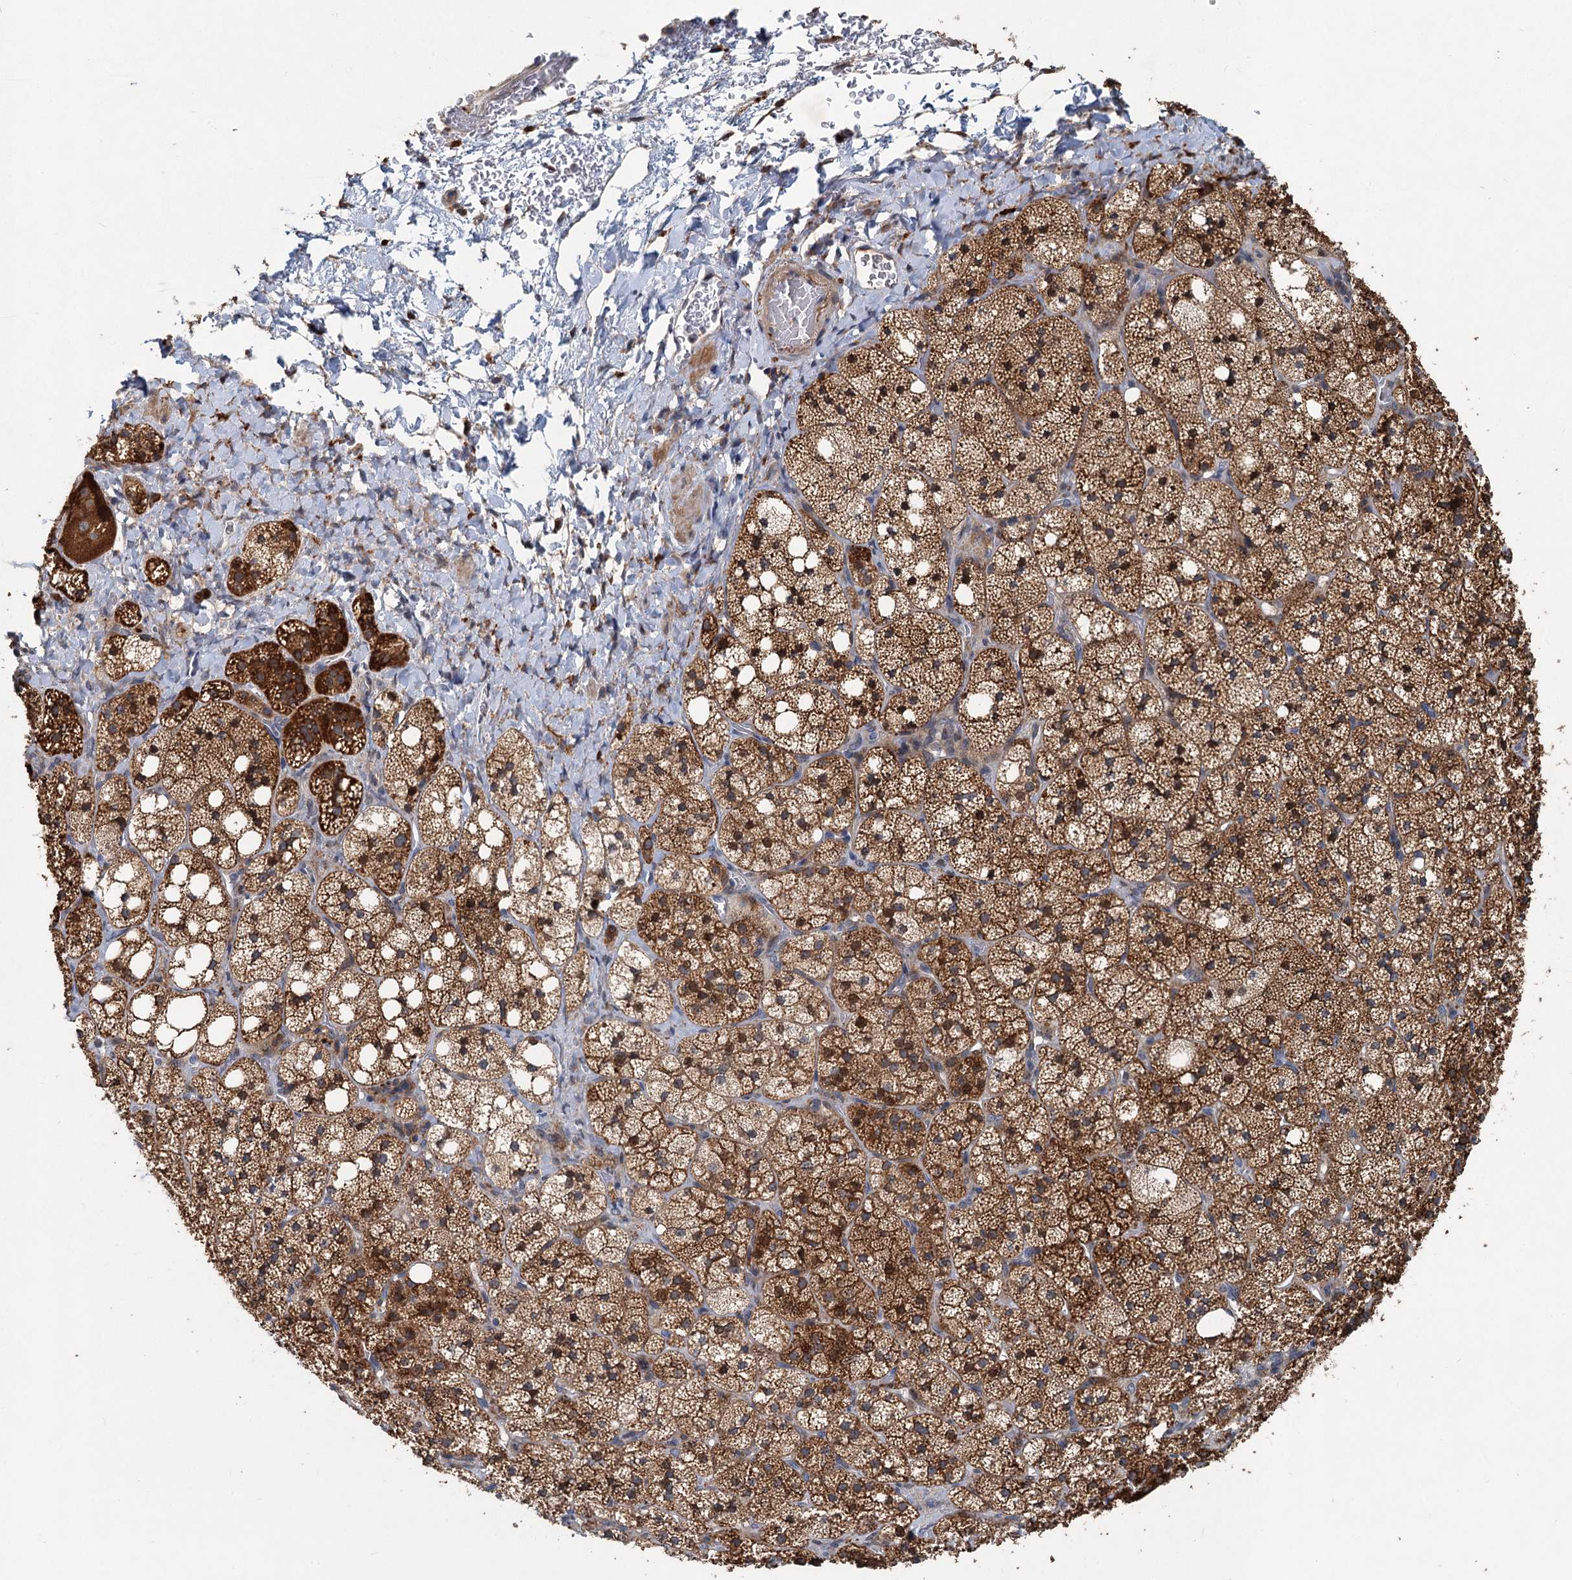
{"staining": {"intensity": "strong", "quantity": ">75%", "location": "cytoplasmic/membranous"}, "tissue": "adrenal gland", "cell_type": "Glandular cells", "image_type": "normal", "snomed": [{"axis": "morphology", "description": "Normal tissue, NOS"}, {"axis": "topography", "description": "Adrenal gland"}], "caption": "The immunohistochemical stain highlights strong cytoplasmic/membranous expression in glandular cells of unremarkable adrenal gland.", "gene": "OTUB1", "patient": {"sex": "male", "age": 61}}